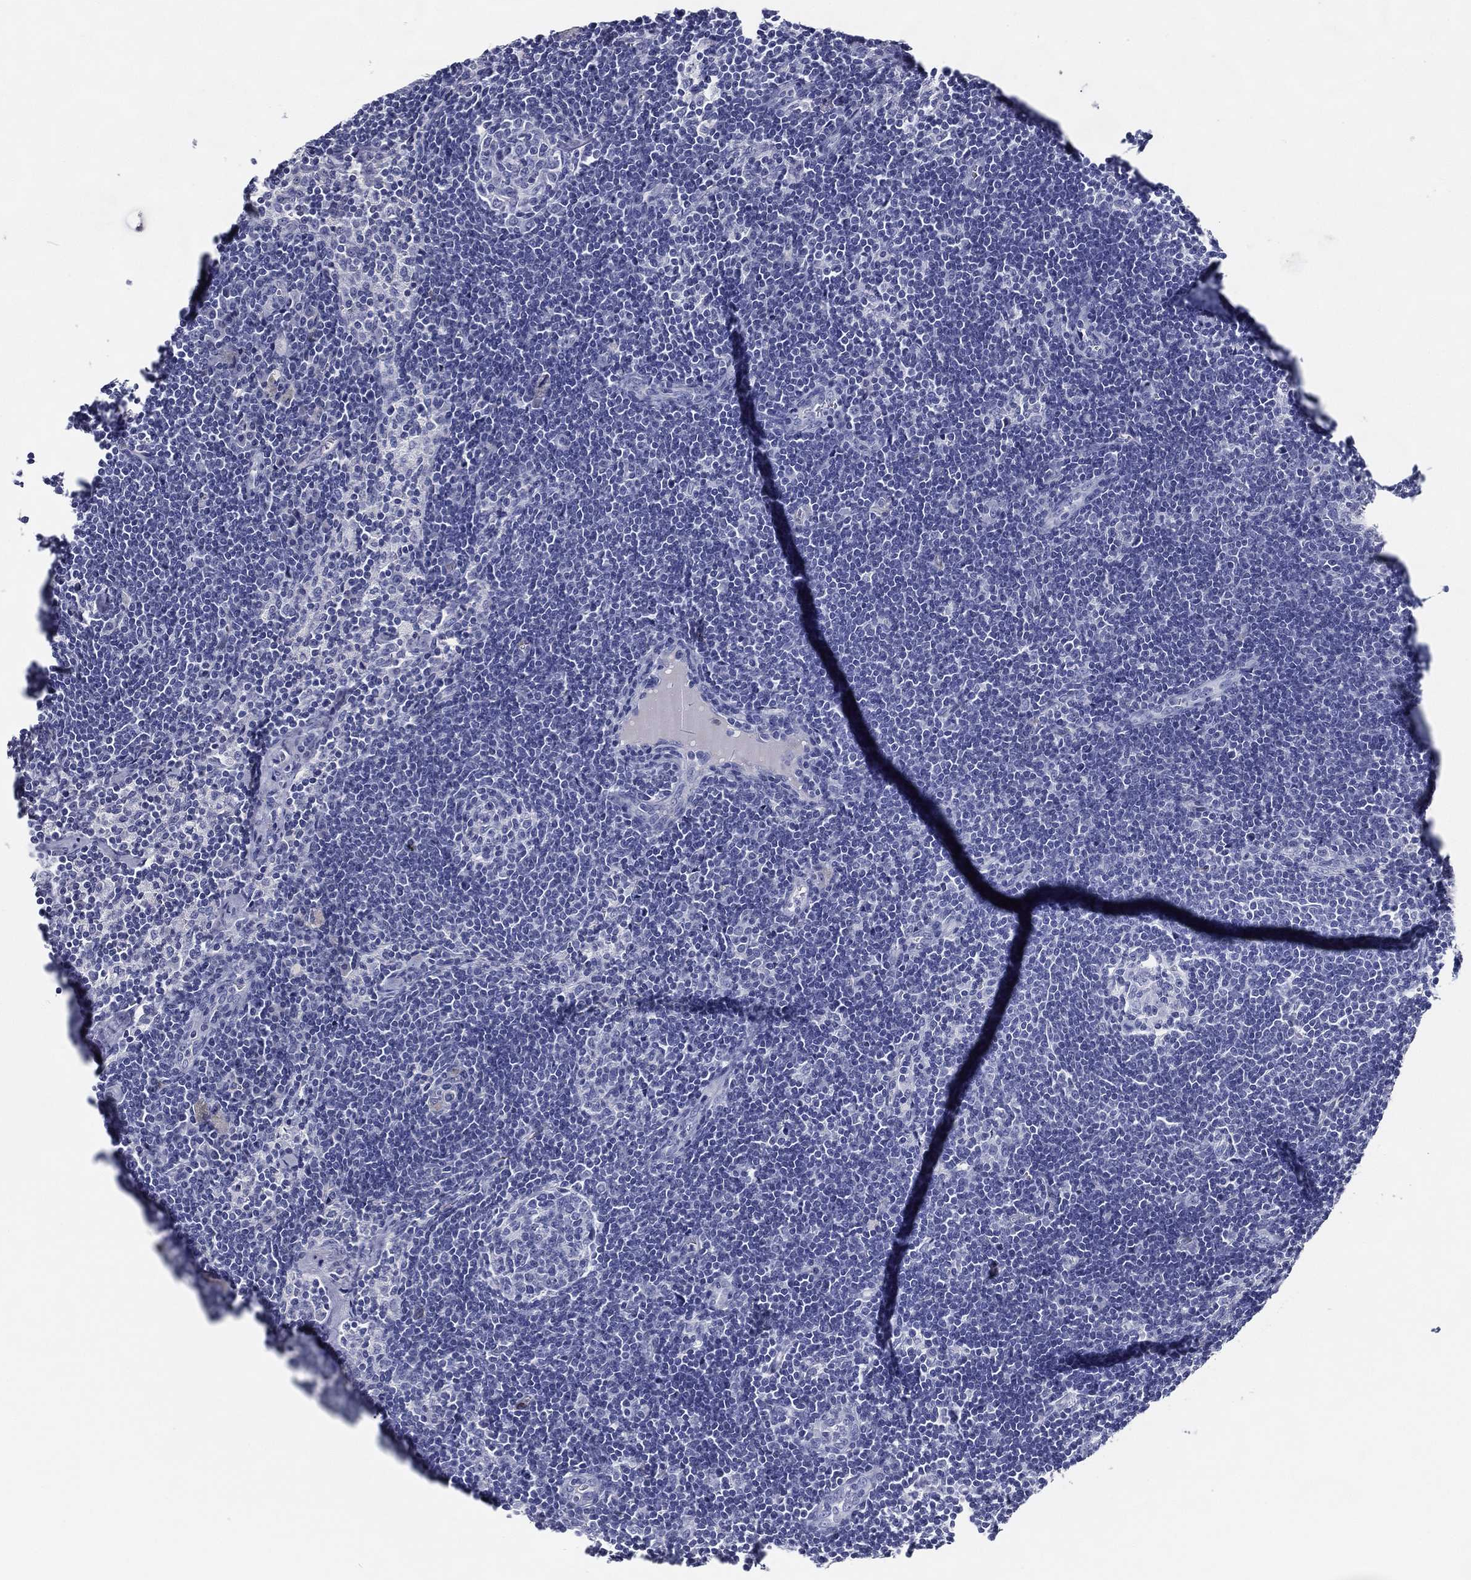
{"staining": {"intensity": "negative", "quantity": "none", "location": "none"}, "tissue": "lymph node", "cell_type": "Germinal center cells", "image_type": "normal", "snomed": [{"axis": "morphology", "description": "Normal tissue, NOS"}, {"axis": "morphology", "description": "Adenocarcinoma, NOS"}, {"axis": "topography", "description": "Lymph node"}, {"axis": "topography", "description": "Pancreas"}], "caption": "Germinal center cells are negative for brown protein staining in benign lymph node. (DAB (3,3'-diaminobenzidine) IHC visualized using brightfield microscopy, high magnification).", "gene": "ACE2", "patient": {"sex": "female", "age": 58}}